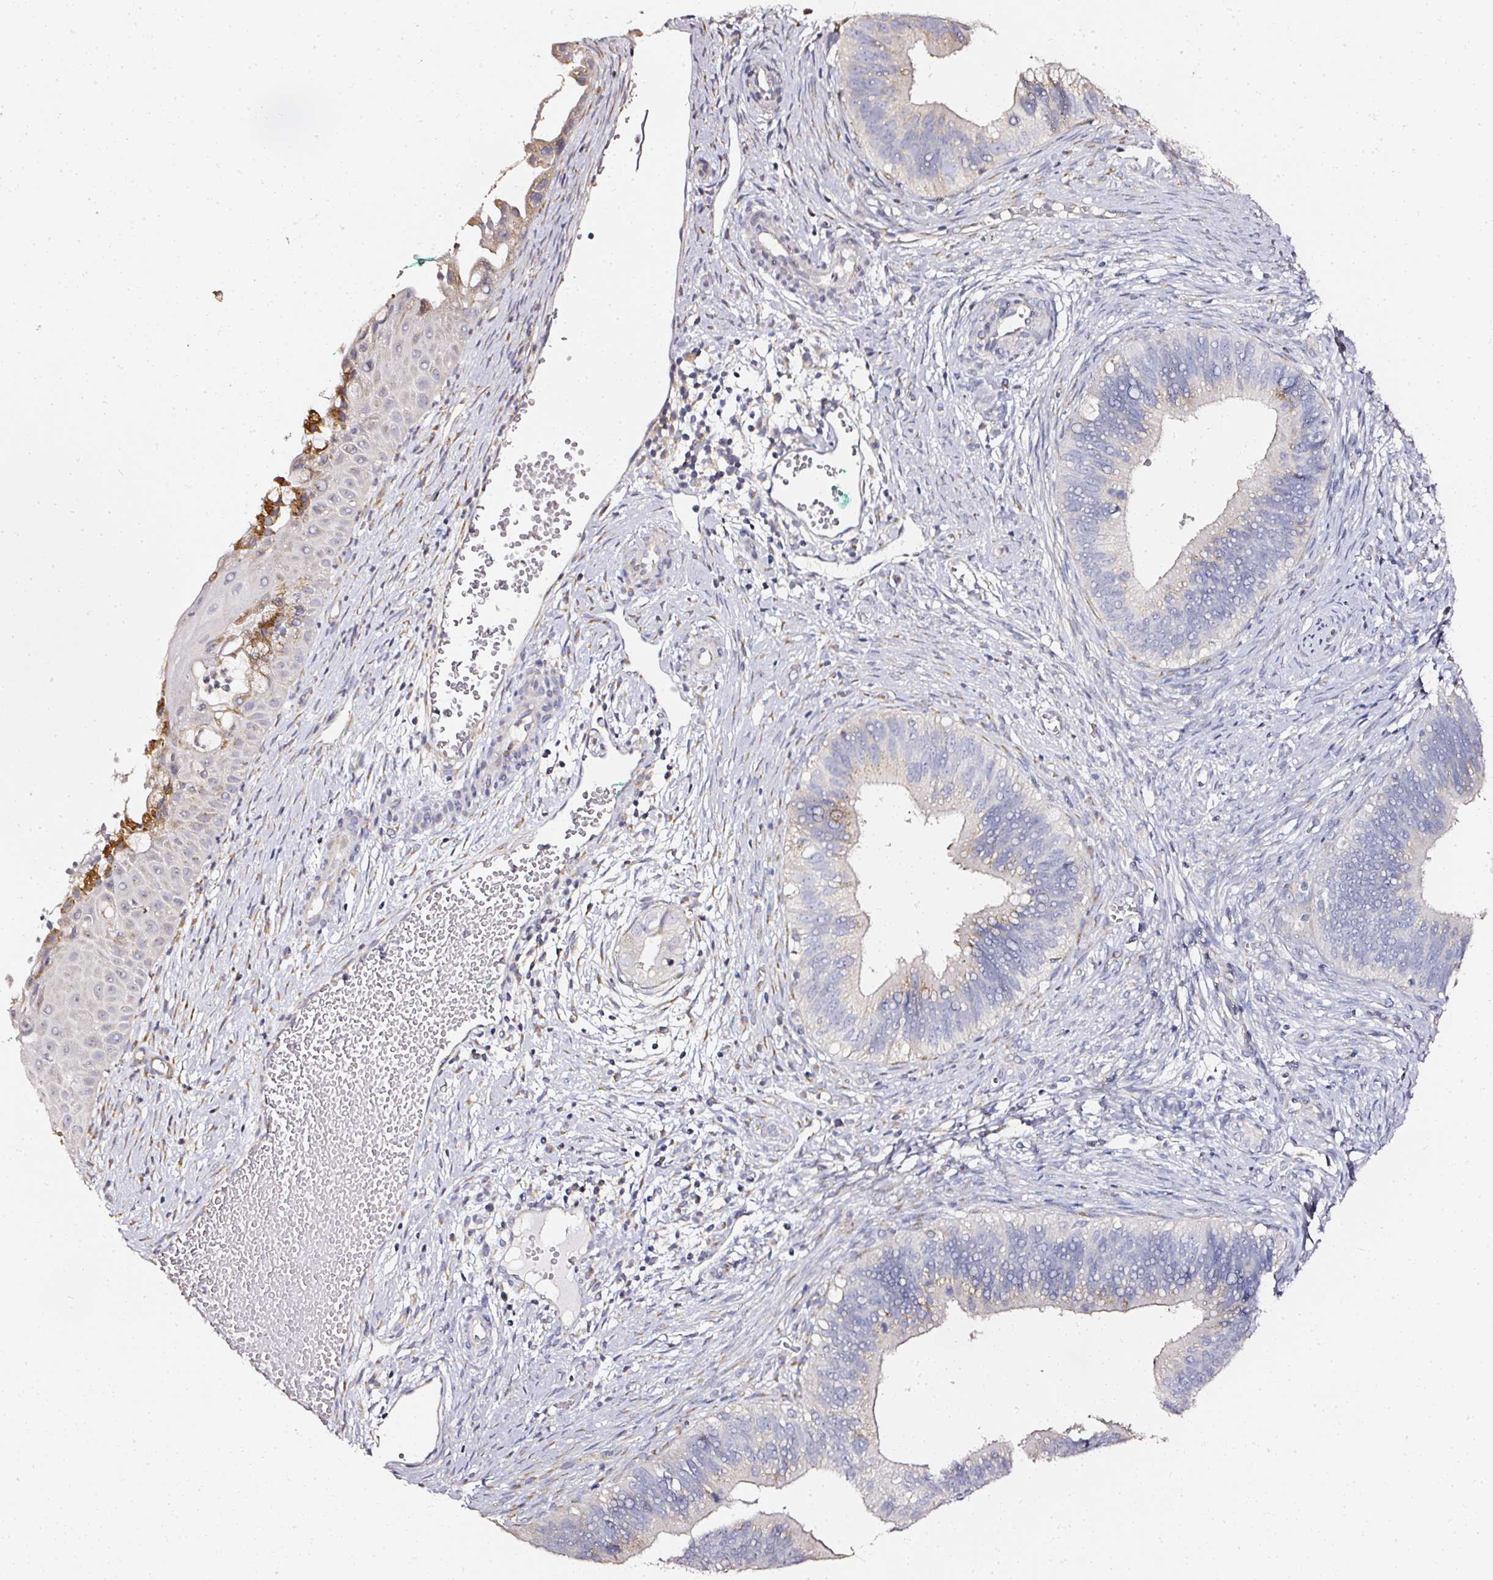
{"staining": {"intensity": "moderate", "quantity": "<25%", "location": "cytoplasmic/membranous"}, "tissue": "cervical cancer", "cell_type": "Tumor cells", "image_type": "cancer", "snomed": [{"axis": "morphology", "description": "Adenocarcinoma, NOS"}, {"axis": "topography", "description": "Cervix"}], "caption": "Cervical cancer (adenocarcinoma) was stained to show a protein in brown. There is low levels of moderate cytoplasmic/membranous staining in about <25% of tumor cells. Nuclei are stained in blue.", "gene": "NTRK1", "patient": {"sex": "female", "age": 42}}